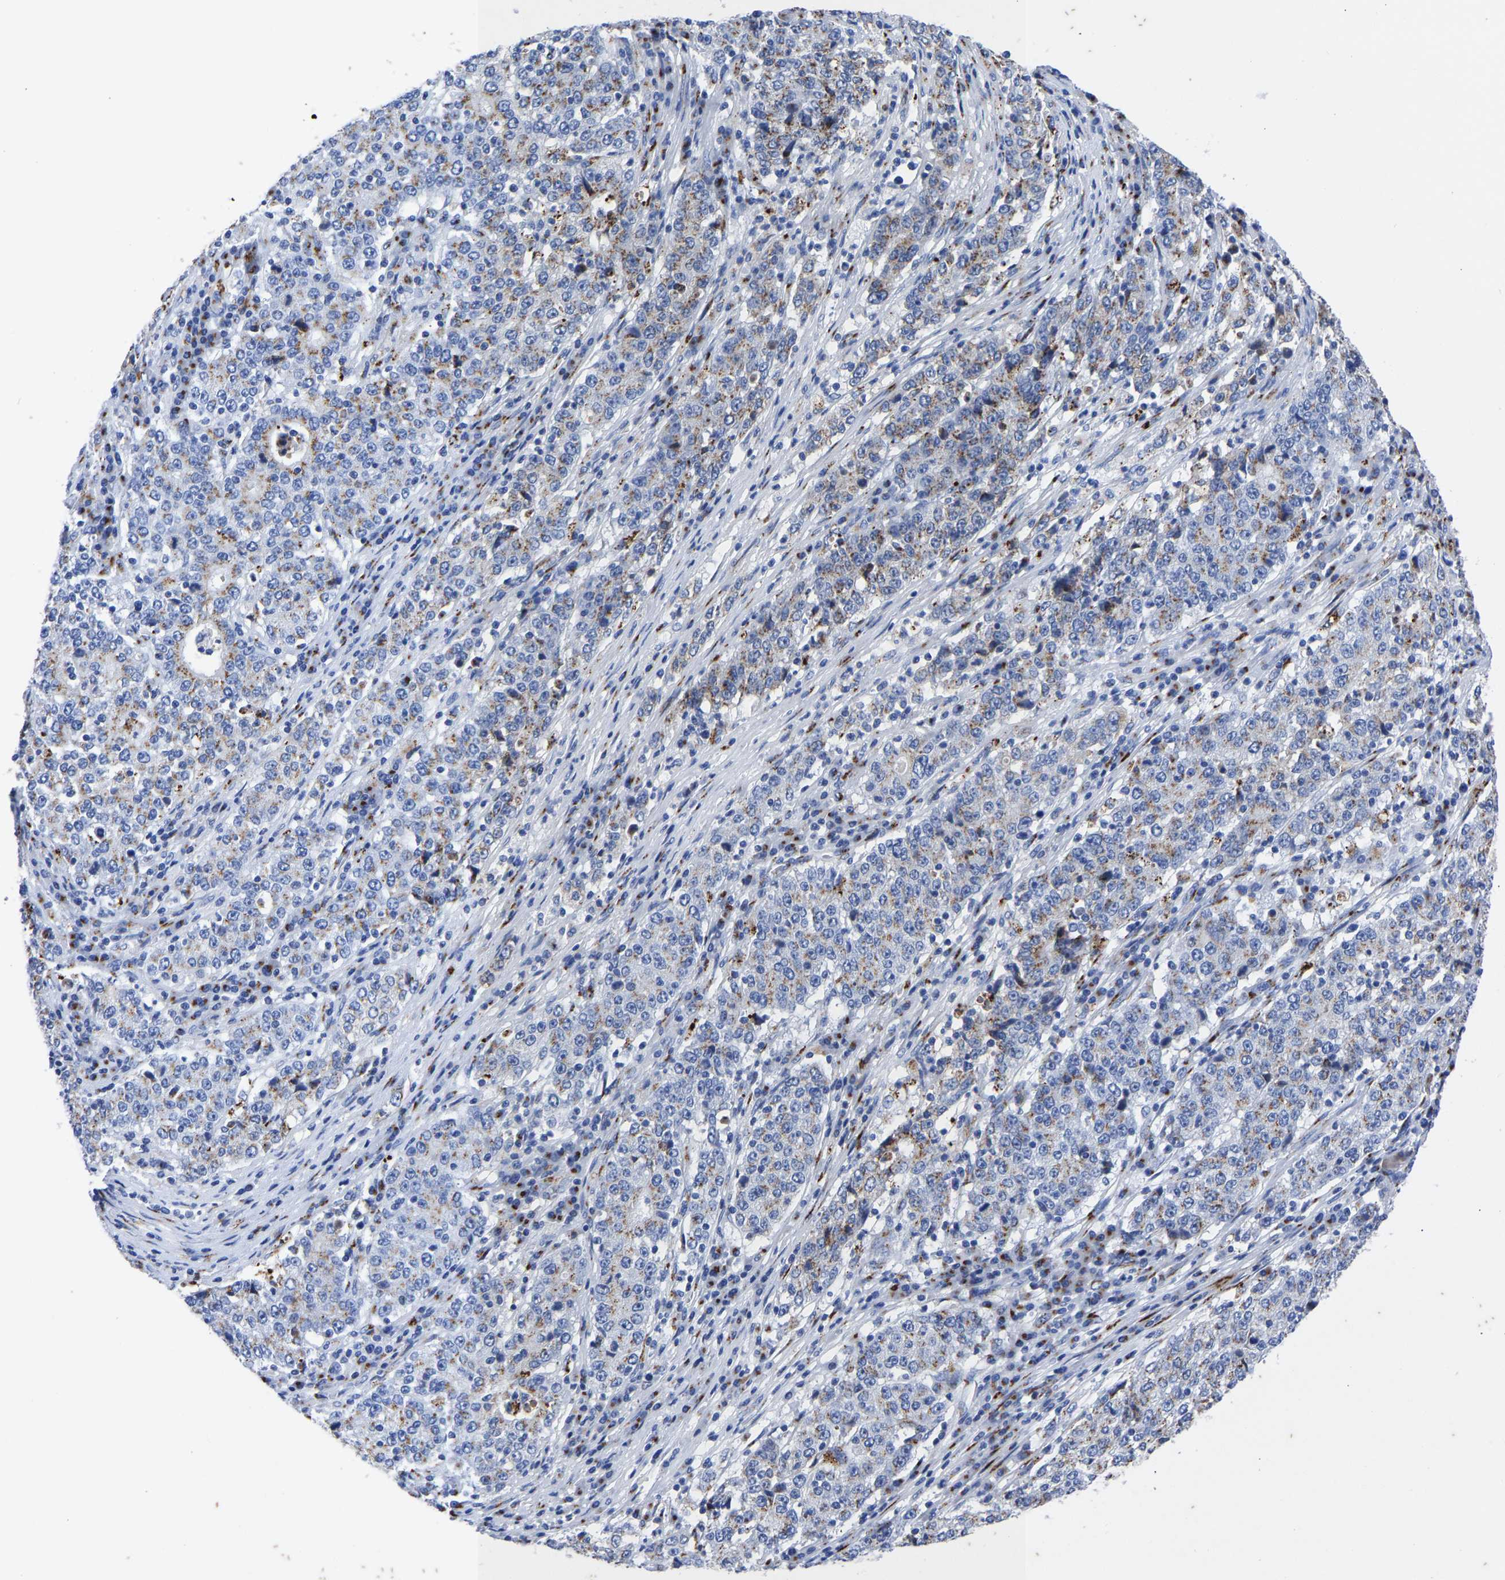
{"staining": {"intensity": "moderate", "quantity": "25%-75%", "location": "cytoplasmic/membranous"}, "tissue": "stomach cancer", "cell_type": "Tumor cells", "image_type": "cancer", "snomed": [{"axis": "morphology", "description": "Adenocarcinoma, NOS"}, {"axis": "topography", "description": "Stomach"}], "caption": "DAB immunohistochemical staining of human stomach cancer displays moderate cytoplasmic/membranous protein staining in approximately 25%-75% of tumor cells.", "gene": "TMEM87A", "patient": {"sex": "male", "age": 59}}